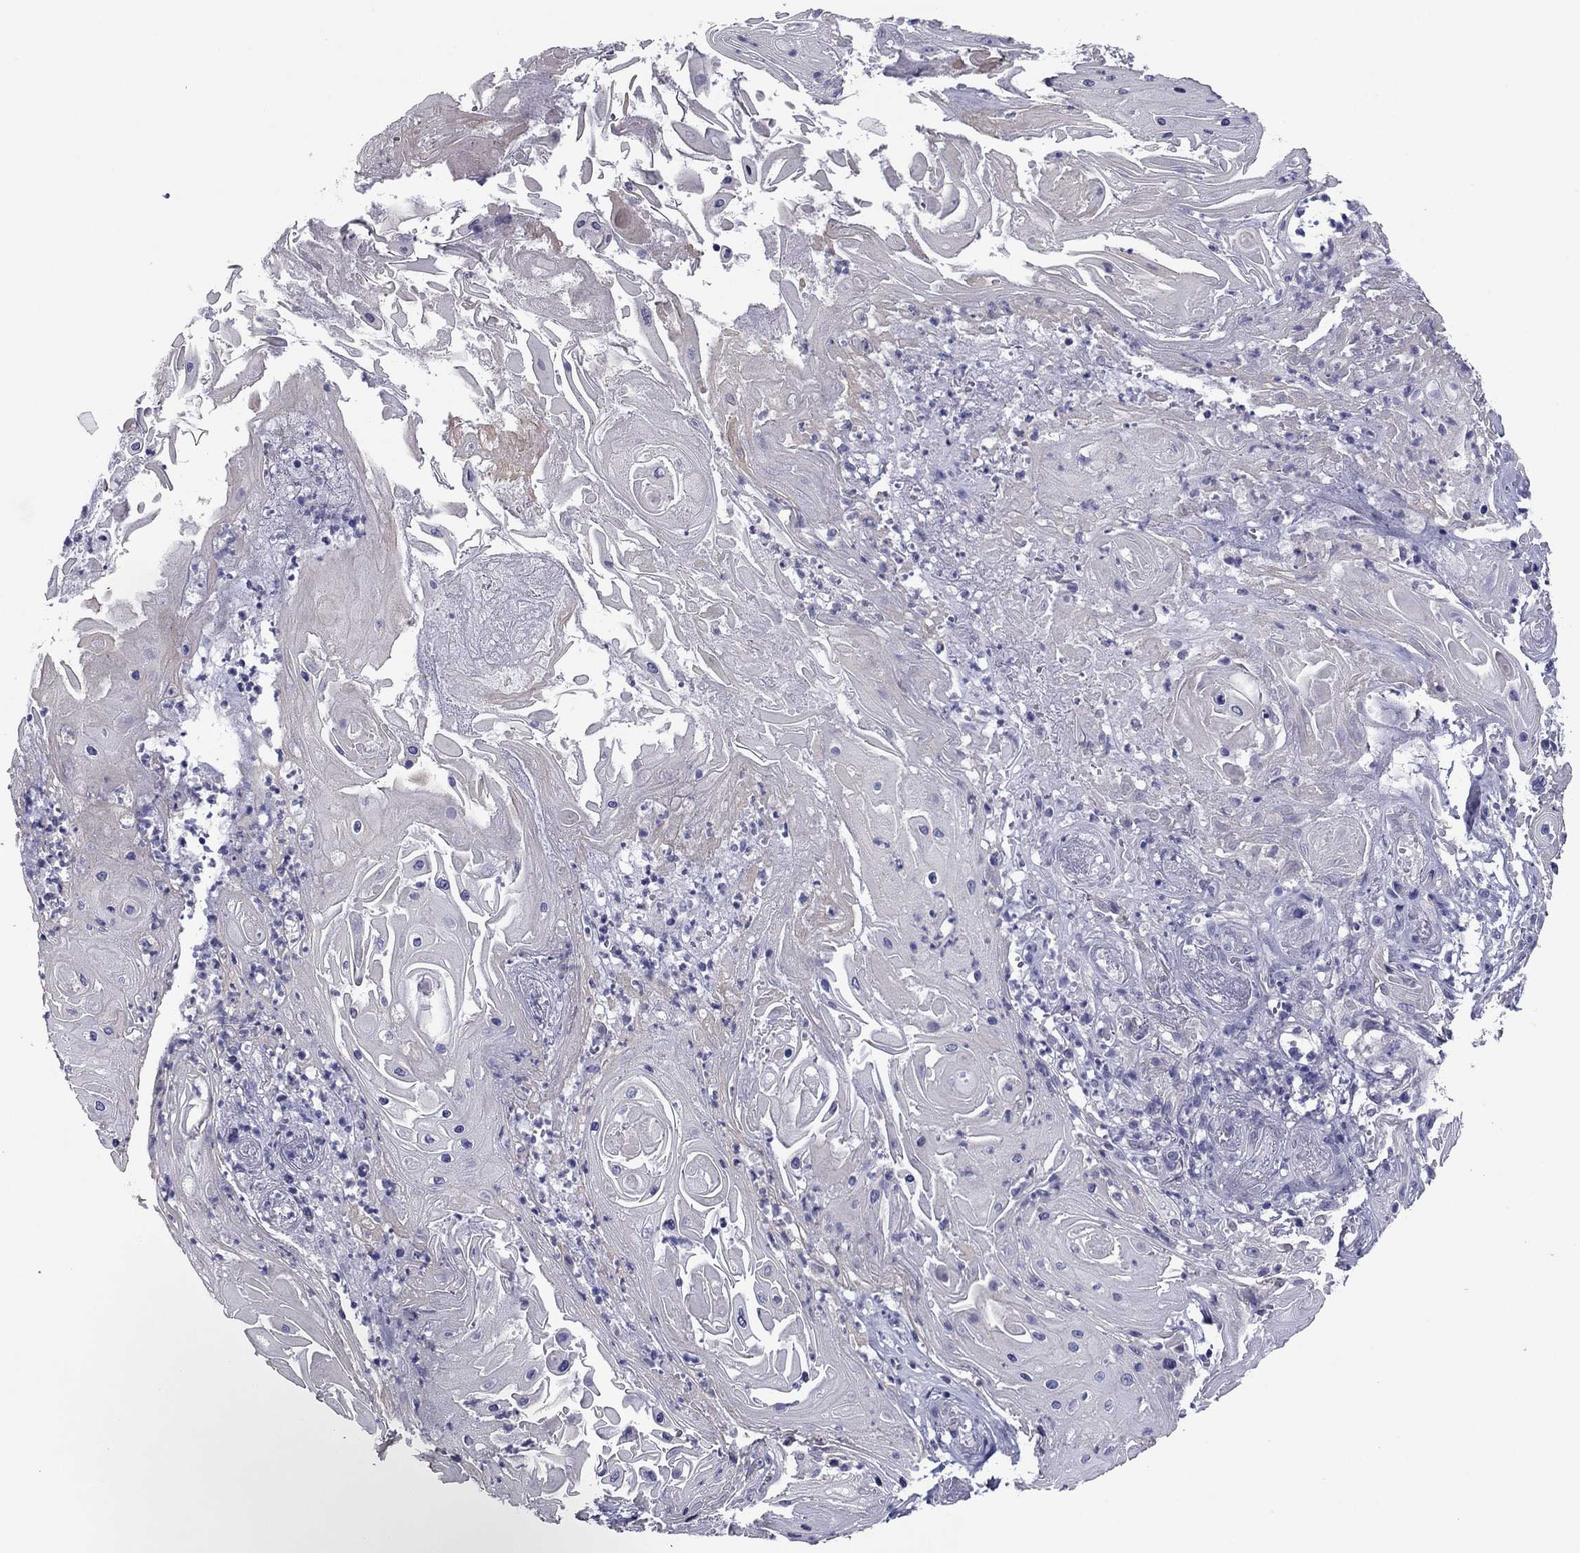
{"staining": {"intensity": "negative", "quantity": "none", "location": "none"}, "tissue": "skin cancer", "cell_type": "Tumor cells", "image_type": "cancer", "snomed": [{"axis": "morphology", "description": "Squamous cell carcinoma, NOS"}, {"axis": "topography", "description": "Skin"}], "caption": "Human skin cancer (squamous cell carcinoma) stained for a protein using immunohistochemistry (IHC) displays no staining in tumor cells.", "gene": "HAO1", "patient": {"sex": "male", "age": 62}}